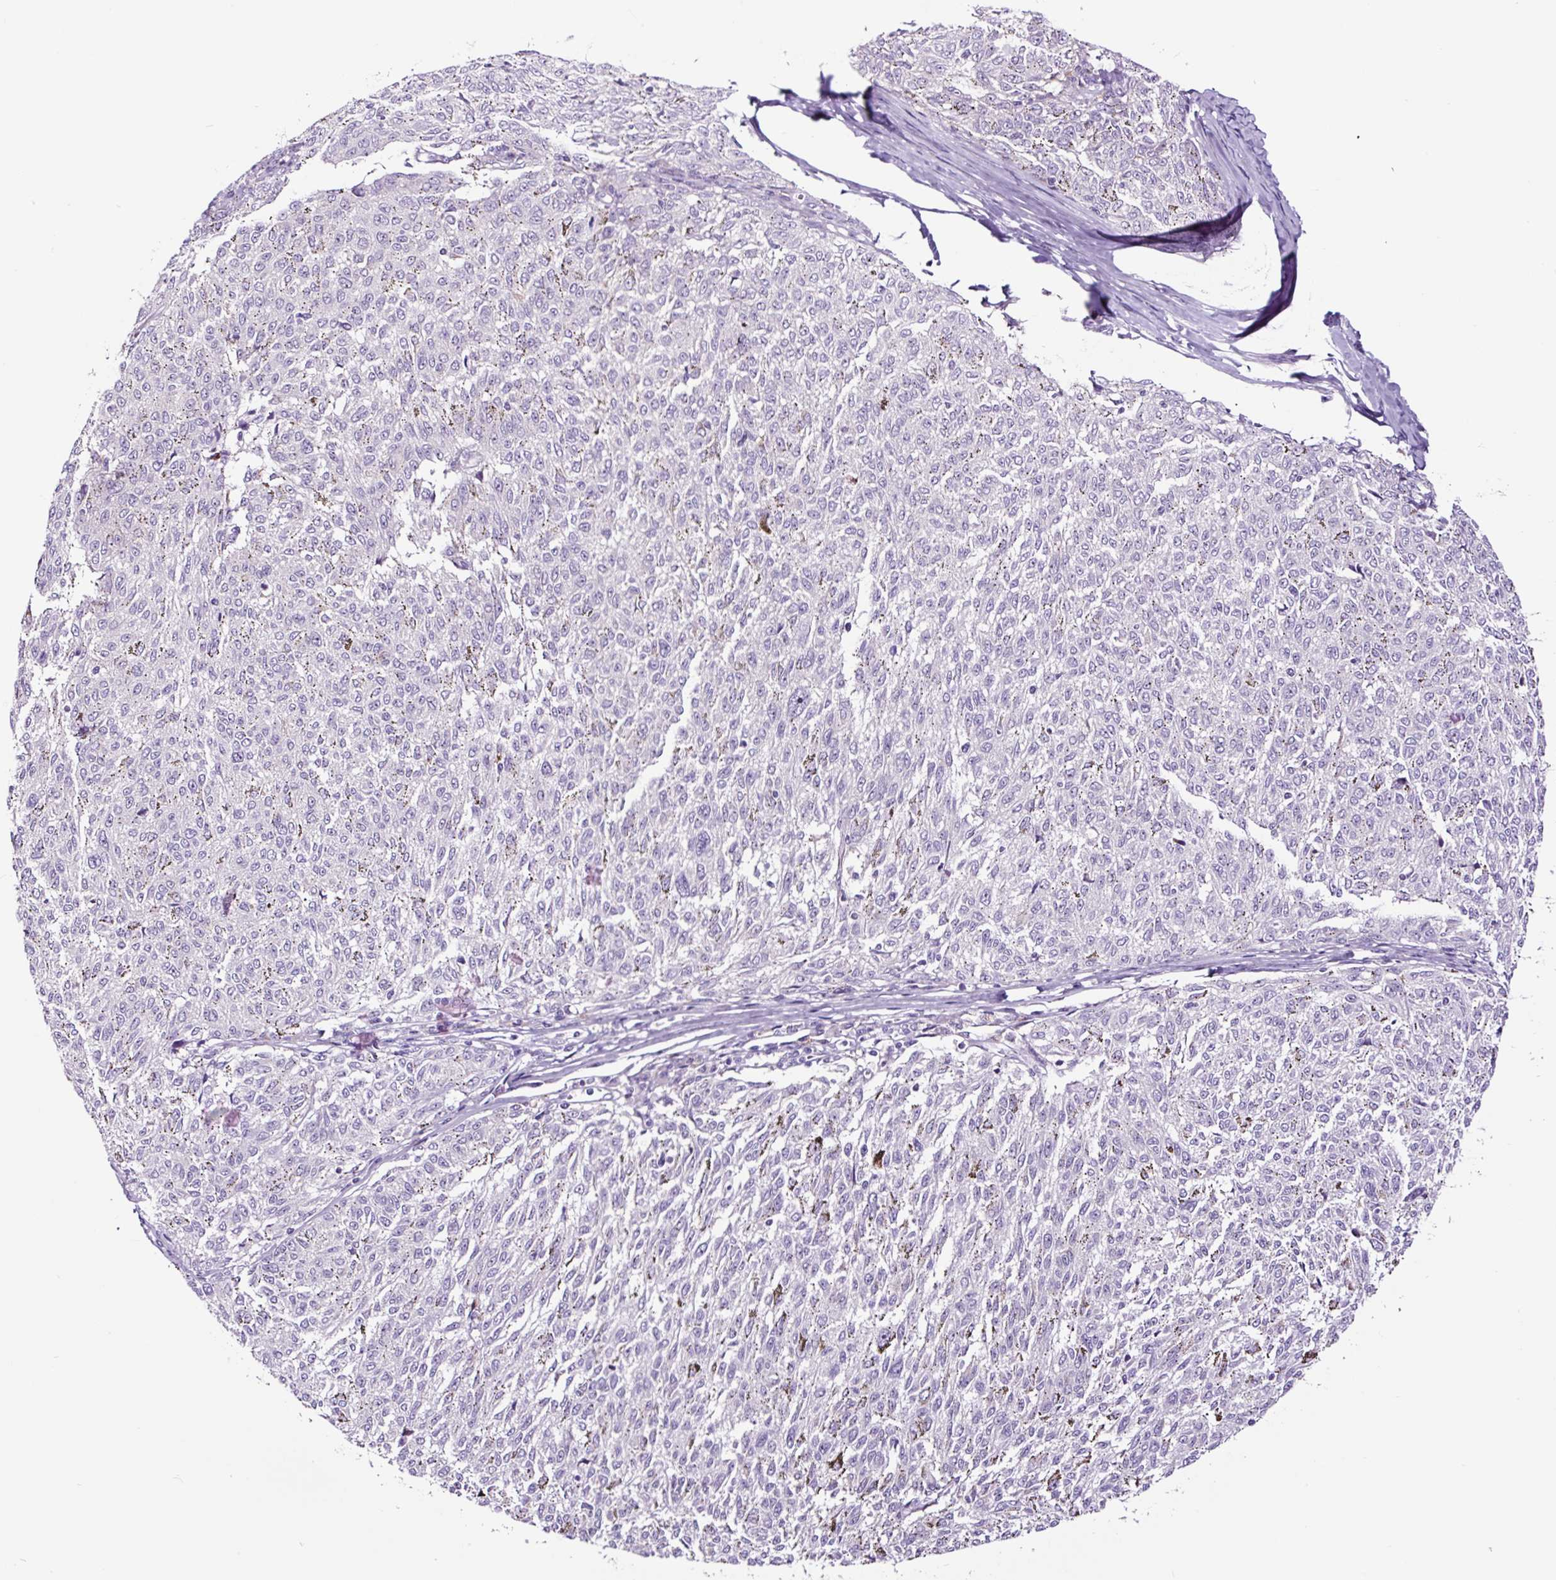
{"staining": {"intensity": "negative", "quantity": "none", "location": "none"}, "tissue": "melanoma", "cell_type": "Tumor cells", "image_type": "cancer", "snomed": [{"axis": "morphology", "description": "Malignant melanoma, NOS"}, {"axis": "topography", "description": "Skin"}], "caption": "An image of human melanoma is negative for staining in tumor cells. (DAB (3,3'-diaminobenzidine) immunohistochemistry, high magnification).", "gene": "NOM1", "patient": {"sex": "female", "age": 72}}